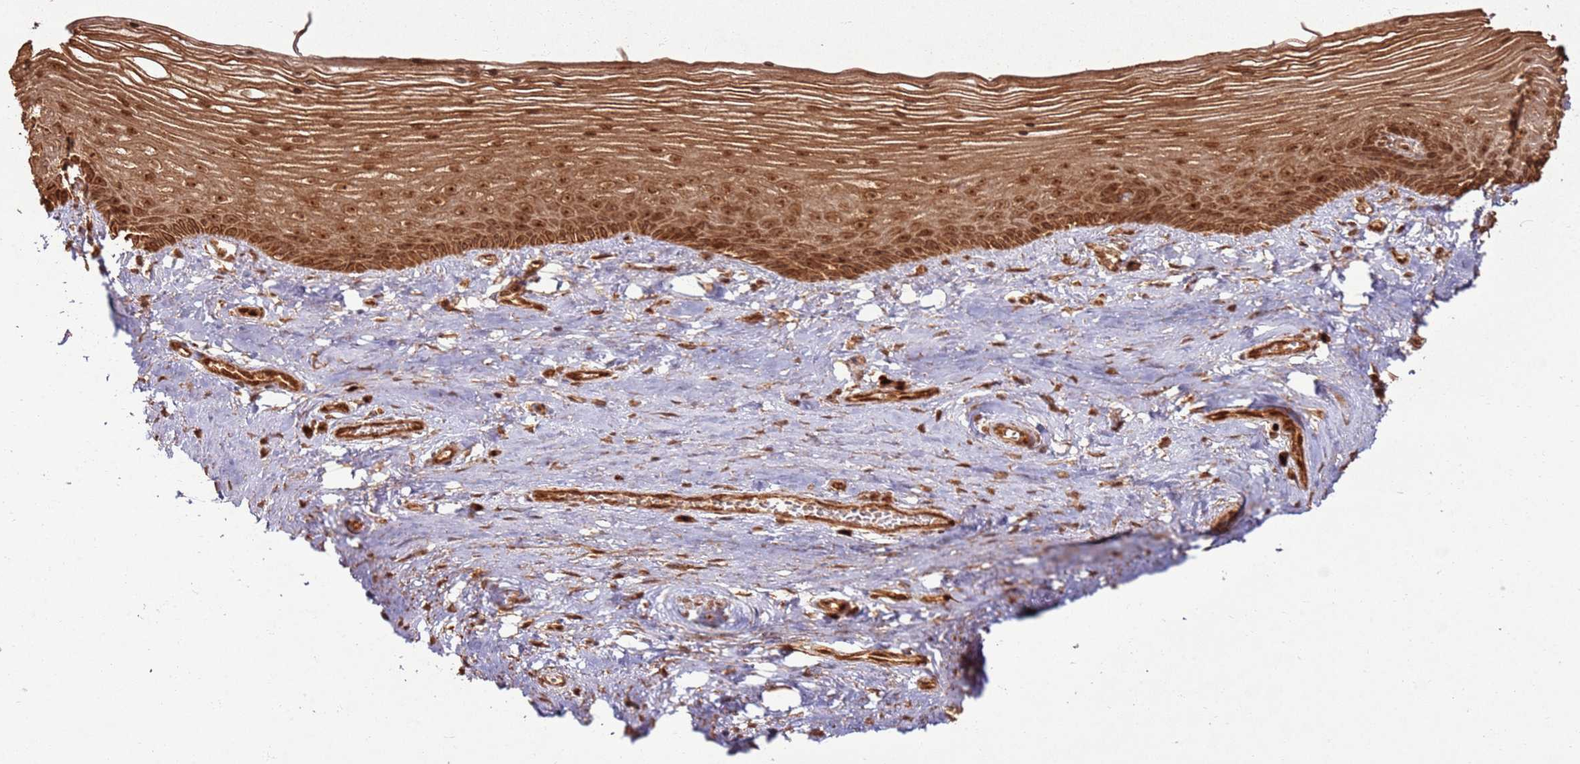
{"staining": {"intensity": "strong", "quantity": ">75%", "location": "cytoplasmic/membranous,nuclear"}, "tissue": "vagina", "cell_type": "Squamous epithelial cells", "image_type": "normal", "snomed": [{"axis": "morphology", "description": "Normal tissue, NOS"}, {"axis": "topography", "description": "Vagina"}], "caption": "Protein staining of benign vagina displays strong cytoplasmic/membranous,nuclear positivity in approximately >75% of squamous epithelial cells. The protein of interest is stained brown, and the nuclei are stained in blue (DAB (3,3'-diaminobenzidine) IHC with brightfield microscopy, high magnification).", "gene": "TBC1D13", "patient": {"sex": "female", "age": 46}}